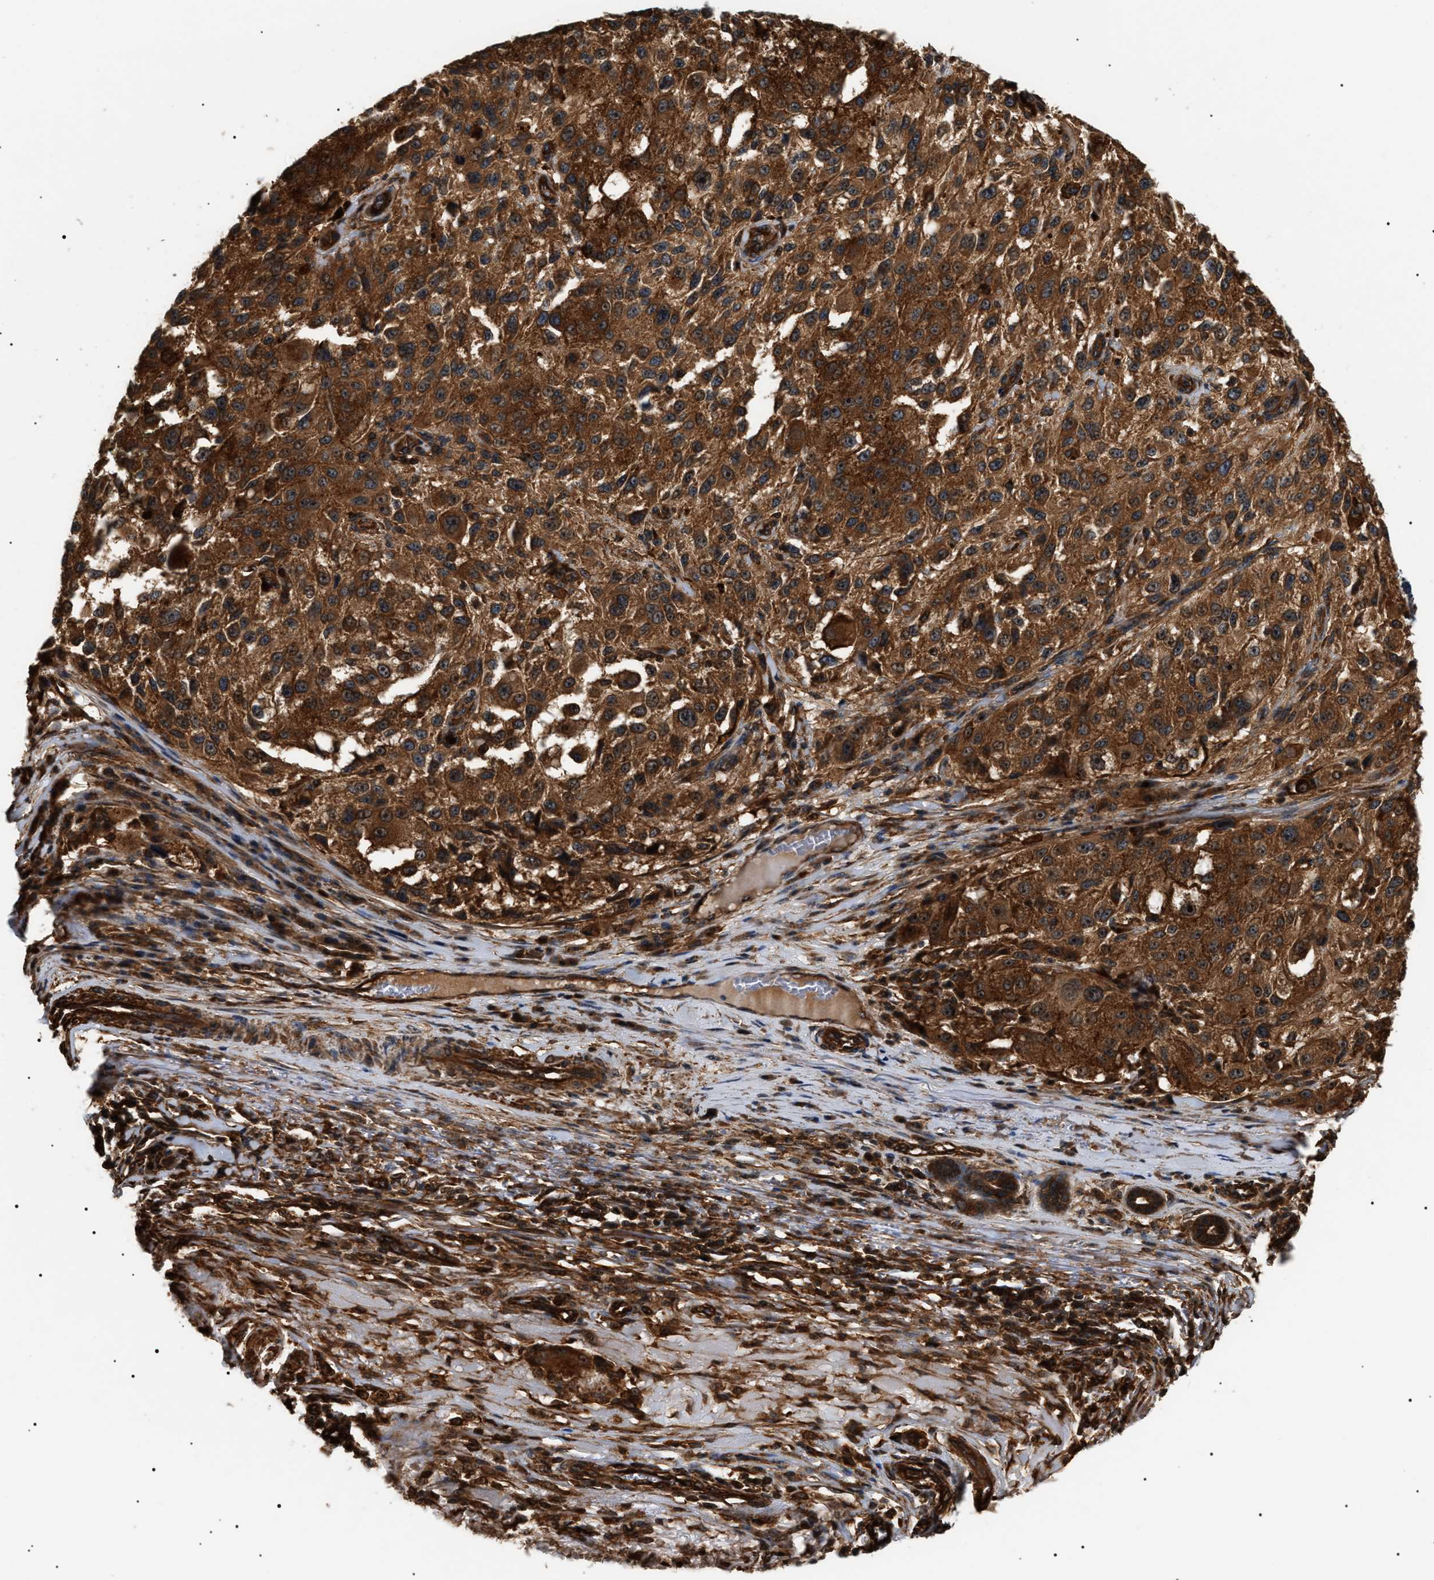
{"staining": {"intensity": "strong", "quantity": ">75%", "location": "cytoplasmic/membranous"}, "tissue": "melanoma", "cell_type": "Tumor cells", "image_type": "cancer", "snomed": [{"axis": "morphology", "description": "Necrosis, NOS"}, {"axis": "morphology", "description": "Malignant melanoma, NOS"}, {"axis": "topography", "description": "Skin"}], "caption": "A high amount of strong cytoplasmic/membranous expression is present in about >75% of tumor cells in malignant melanoma tissue. (brown staining indicates protein expression, while blue staining denotes nuclei).", "gene": "SH3GLB2", "patient": {"sex": "female", "age": 87}}